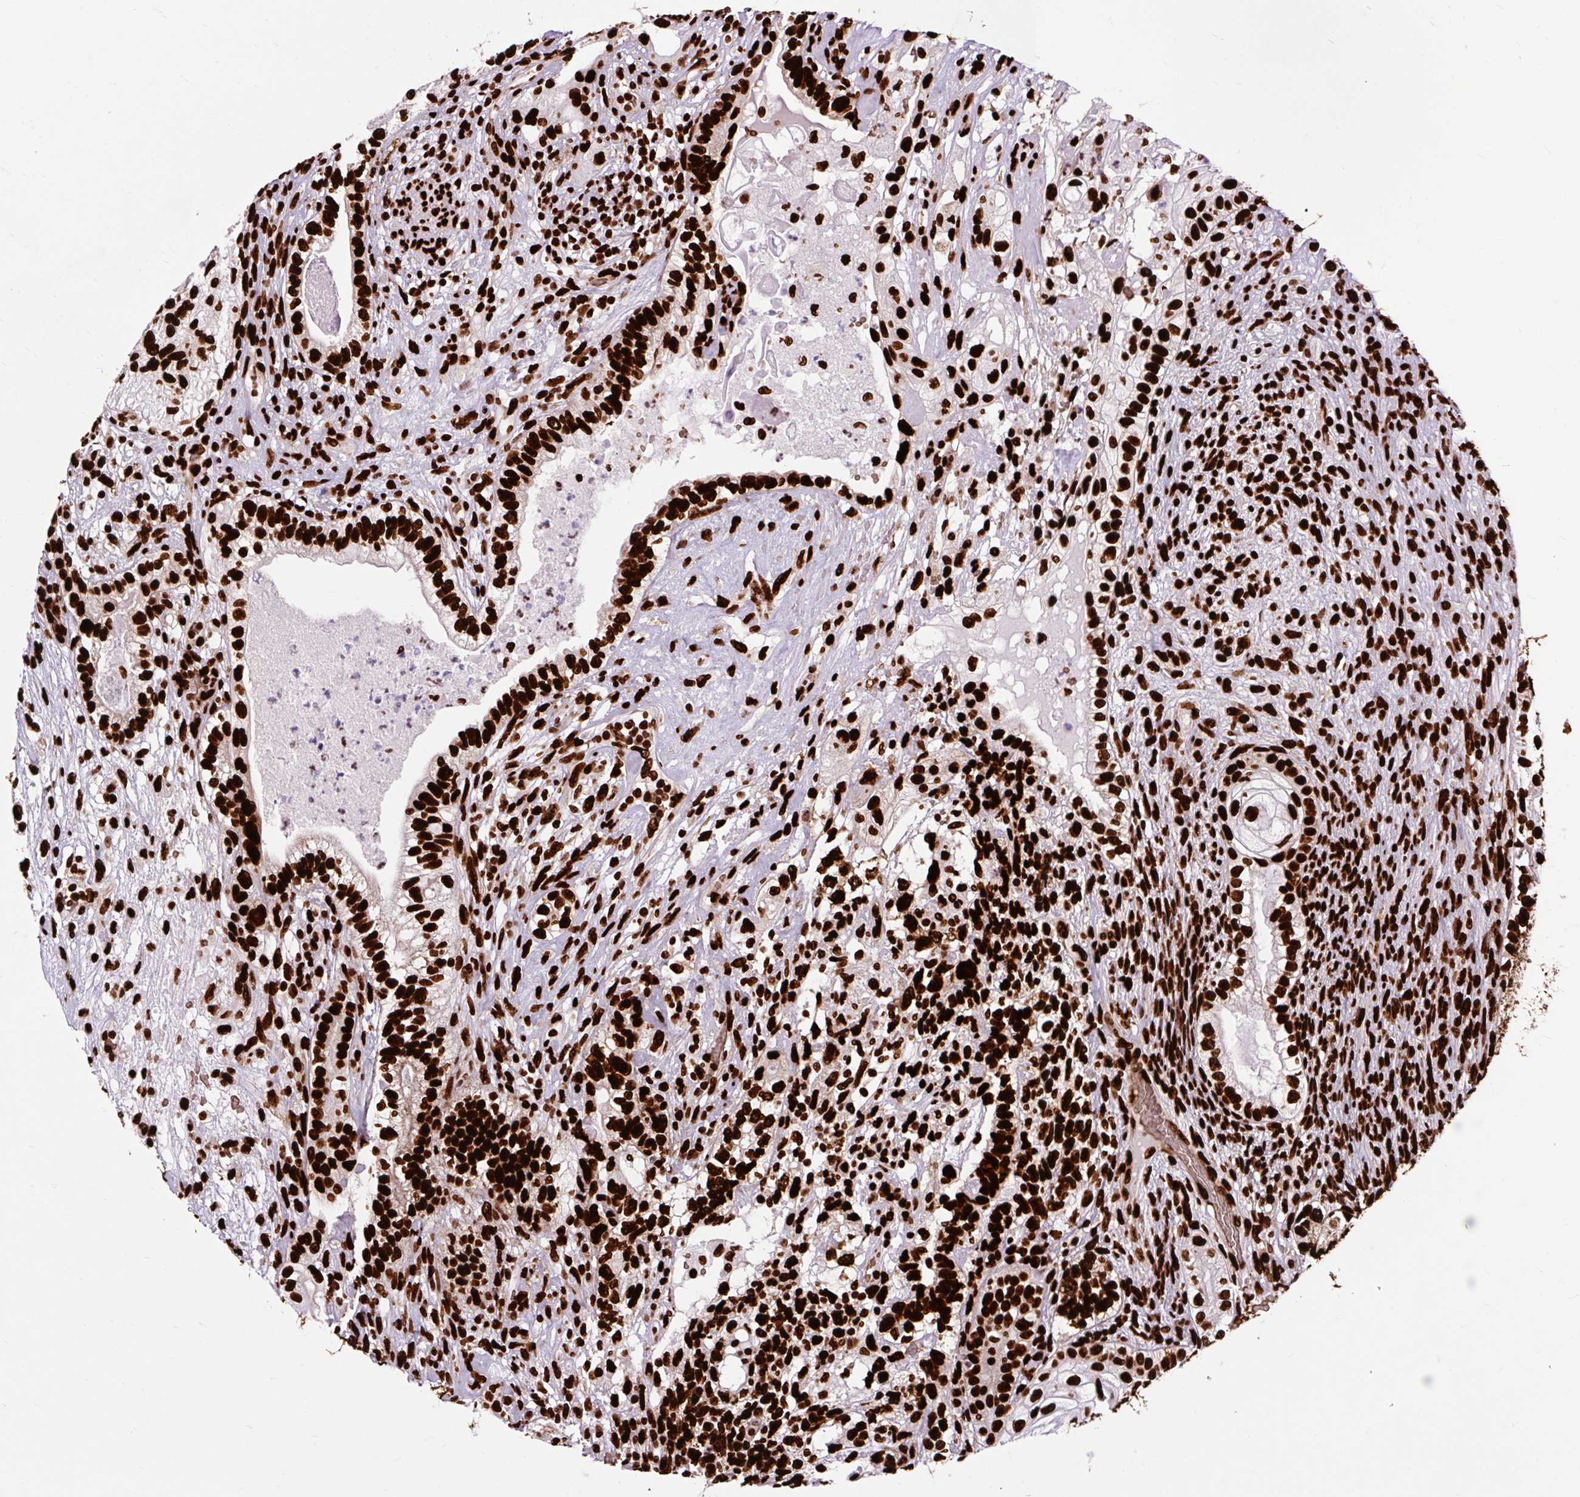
{"staining": {"intensity": "strong", "quantity": ">75%", "location": "nuclear"}, "tissue": "testis cancer", "cell_type": "Tumor cells", "image_type": "cancer", "snomed": [{"axis": "morphology", "description": "Seminoma, NOS"}, {"axis": "morphology", "description": "Carcinoma, Embryonal, NOS"}, {"axis": "topography", "description": "Testis"}], "caption": "A brown stain highlights strong nuclear expression of a protein in human testis seminoma tumor cells. The protein of interest is shown in brown color, while the nuclei are stained blue.", "gene": "FUS", "patient": {"sex": "male", "age": 41}}